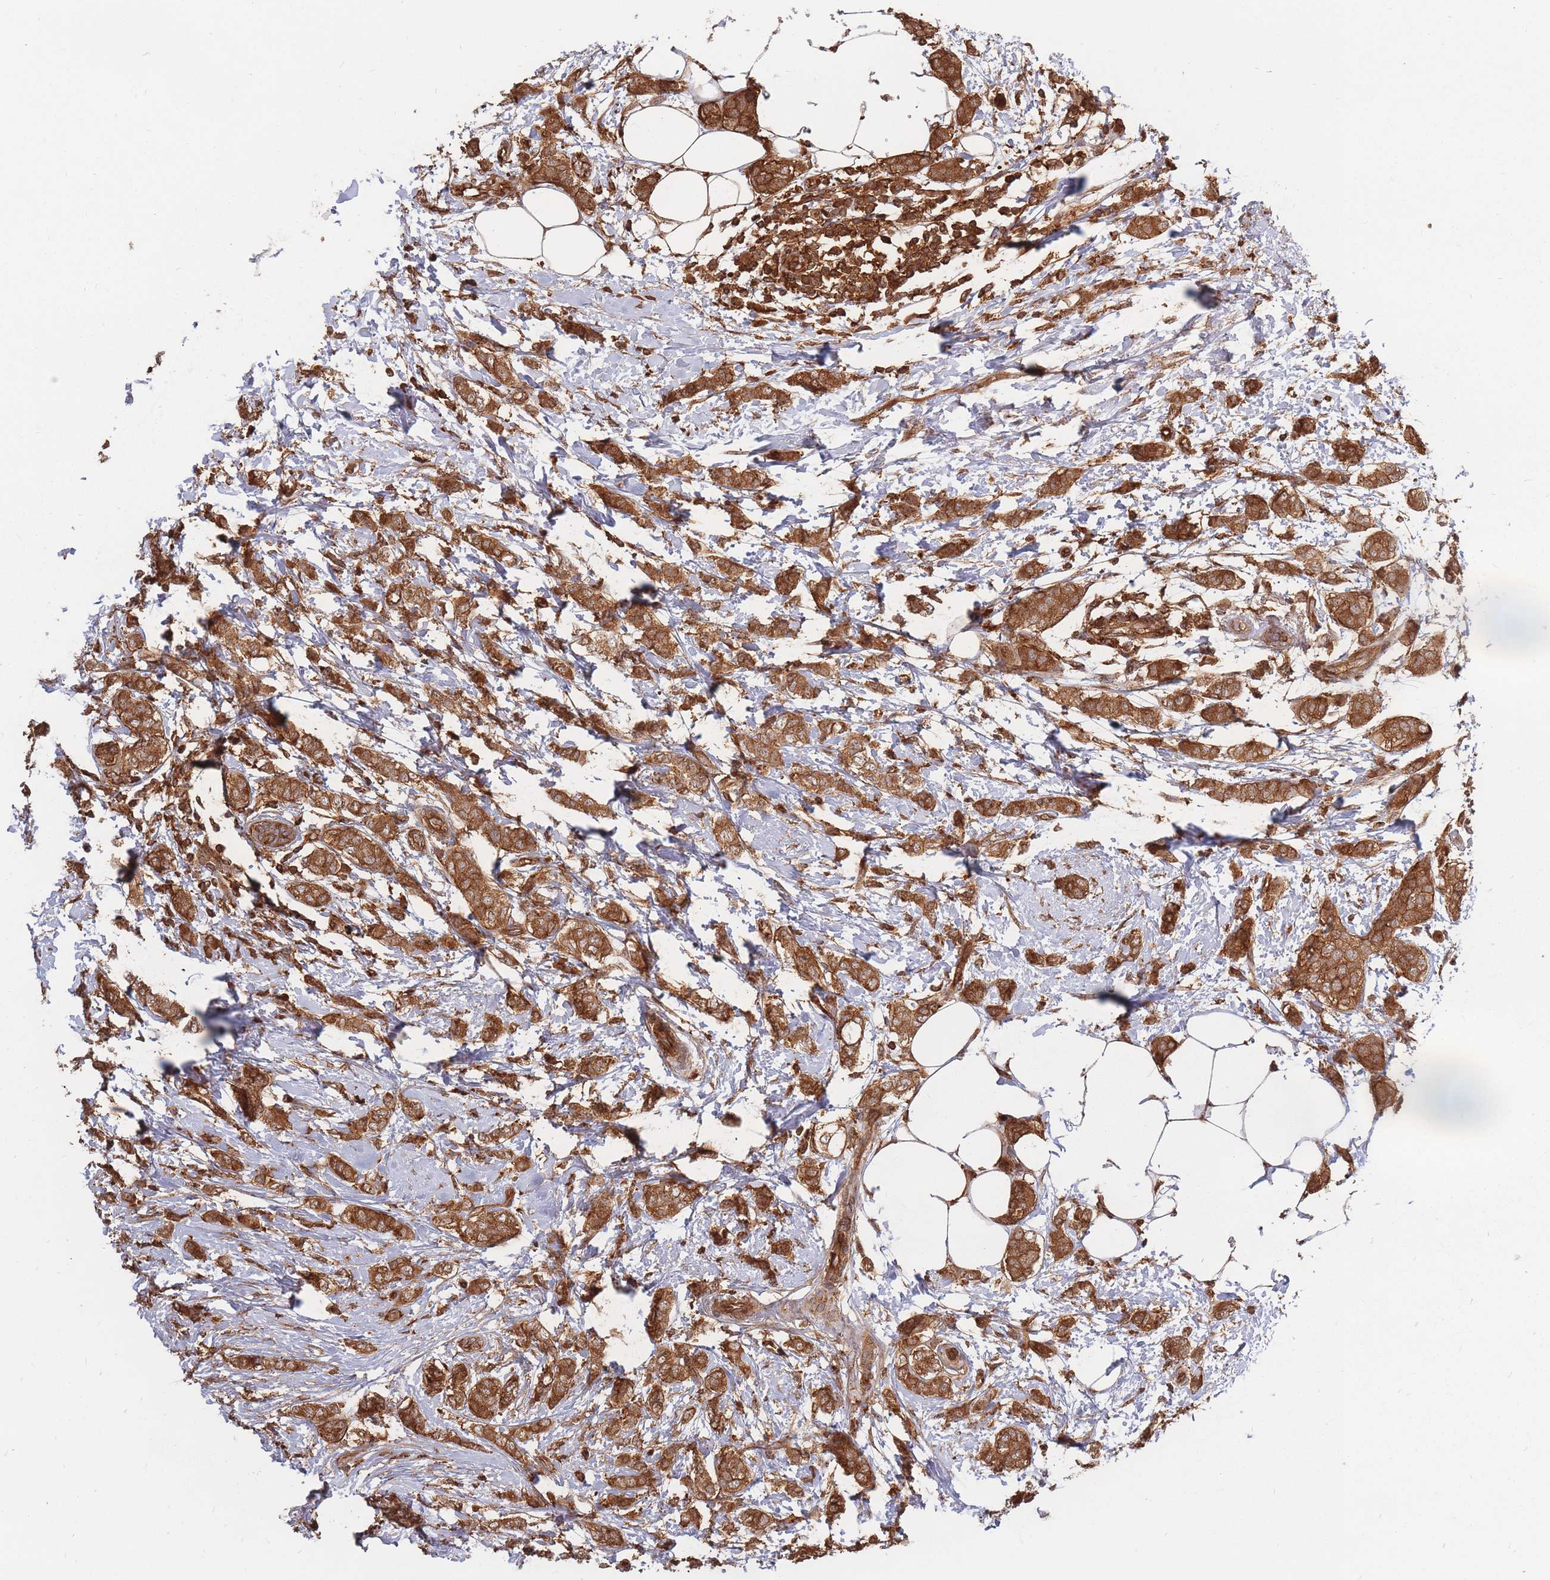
{"staining": {"intensity": "strong", "quantity": ">75%", "location": "cytoplasmic/membranous"}, "tissue": "breast cancer", "cell_type": "Tumor cells", "image_type": "cancer", "snomed": [{"axis": "morphology", "description": "Duct carcinoma"}, {"axis": "topography", "description": "Breast"}], "caption": "Strong cytoplasmic/membranous staining is present in about >75% of tumor cells in breast cancer.", "gene": "RASSF2", "patient": {"sex": "female", "age": 72}}